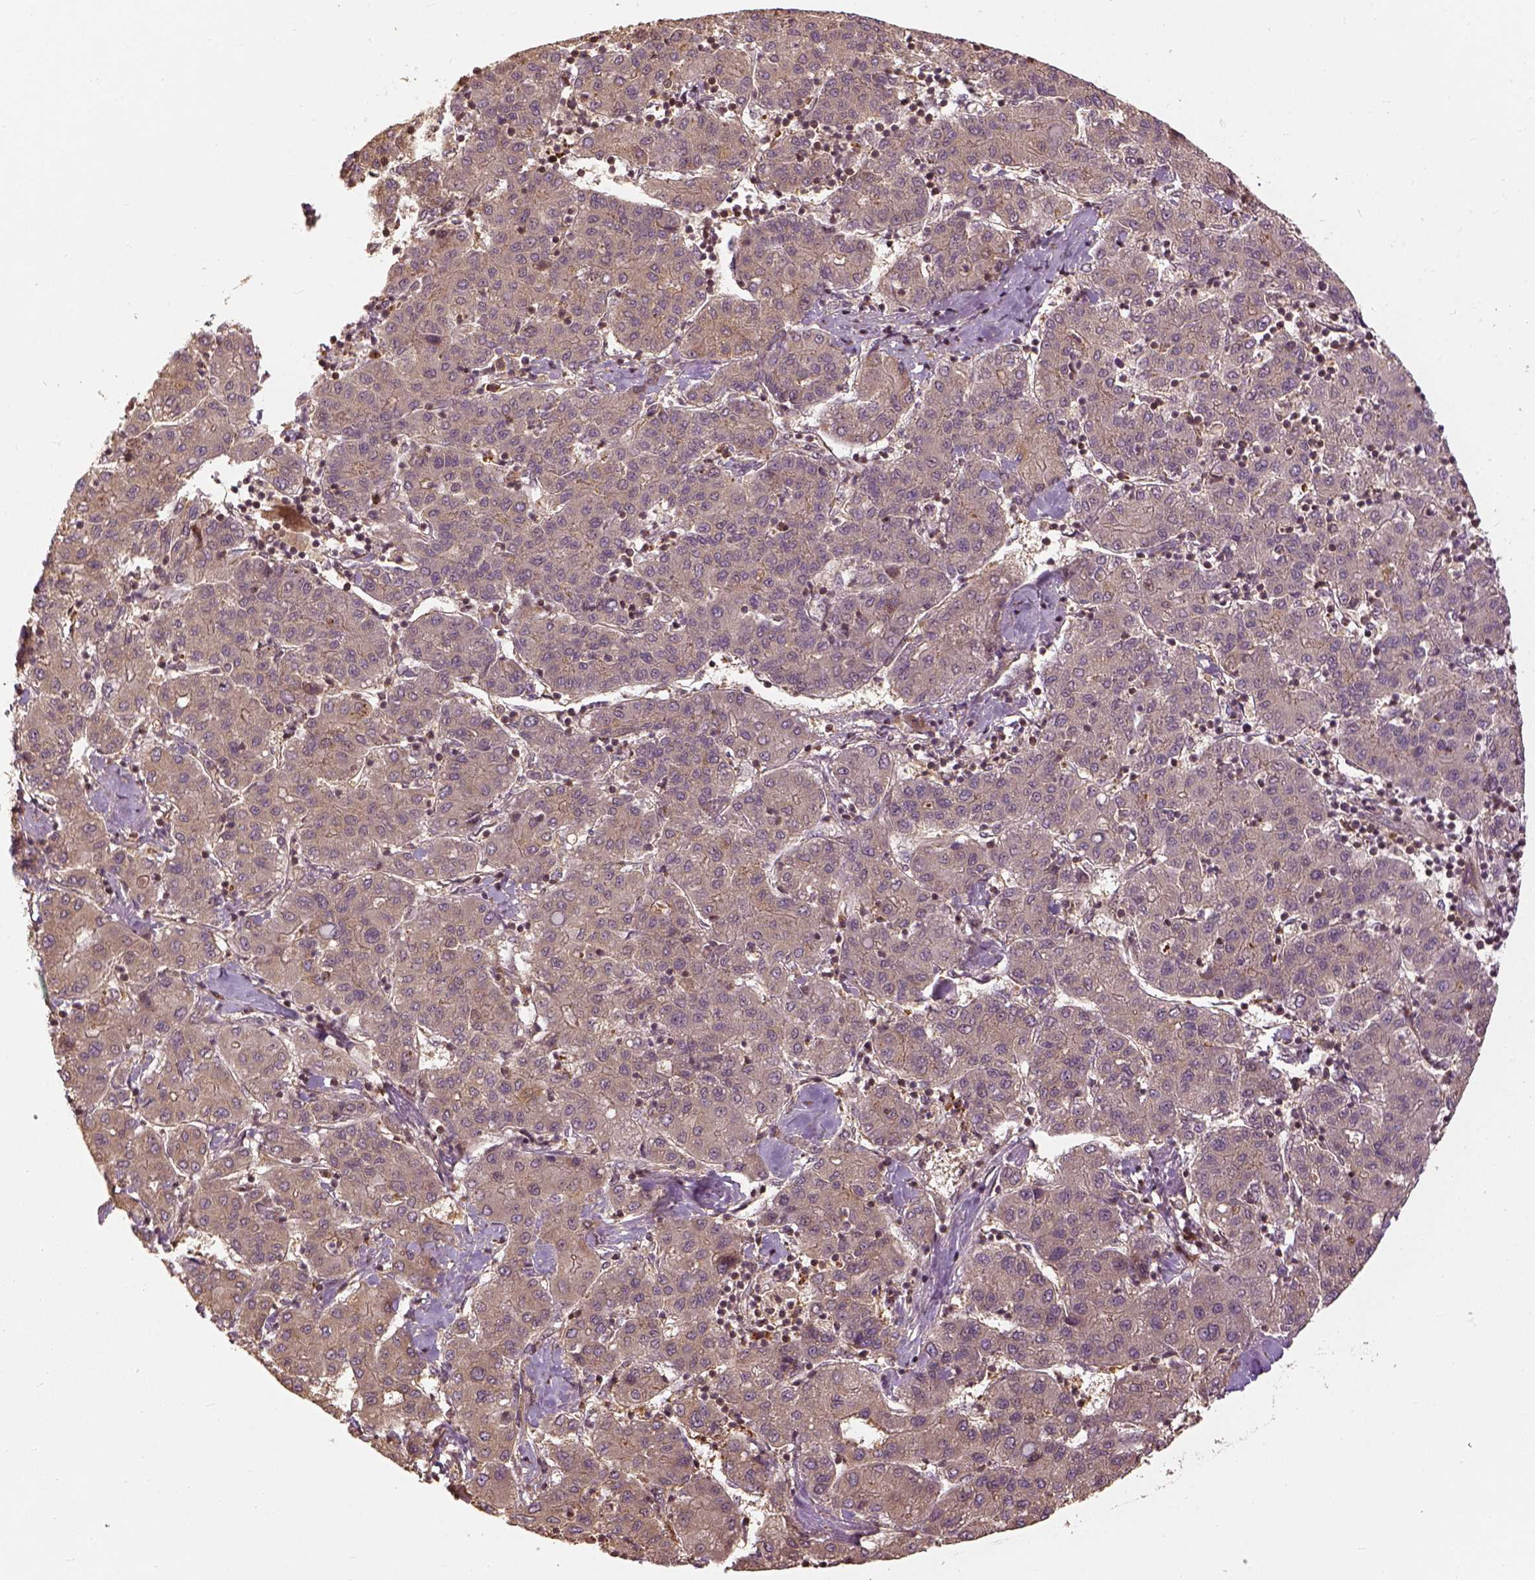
{"staining": {"intensity": "weak", "quantity": ">75%", "location": "cytoplasmic/membranous"}, "tissue": "liver cancer", "cell_type": "Tumor cells", "image_type": "cancer", "snomed": [{"axis": "morphology", "description": "Carcinoma, Hepatocellular, NOS"}, {"axis": "topography", "description": "Liver"}], "caption": "Liver cancer stained with DAB (3,3'-diaminobenzidine) immunohistochemistry reveals low levels of weak cytoplasmic/membranous expression in about >75% of tumor cells.", "gene": "VEGFA", "patient": {"sex": "male", "age": 65}}